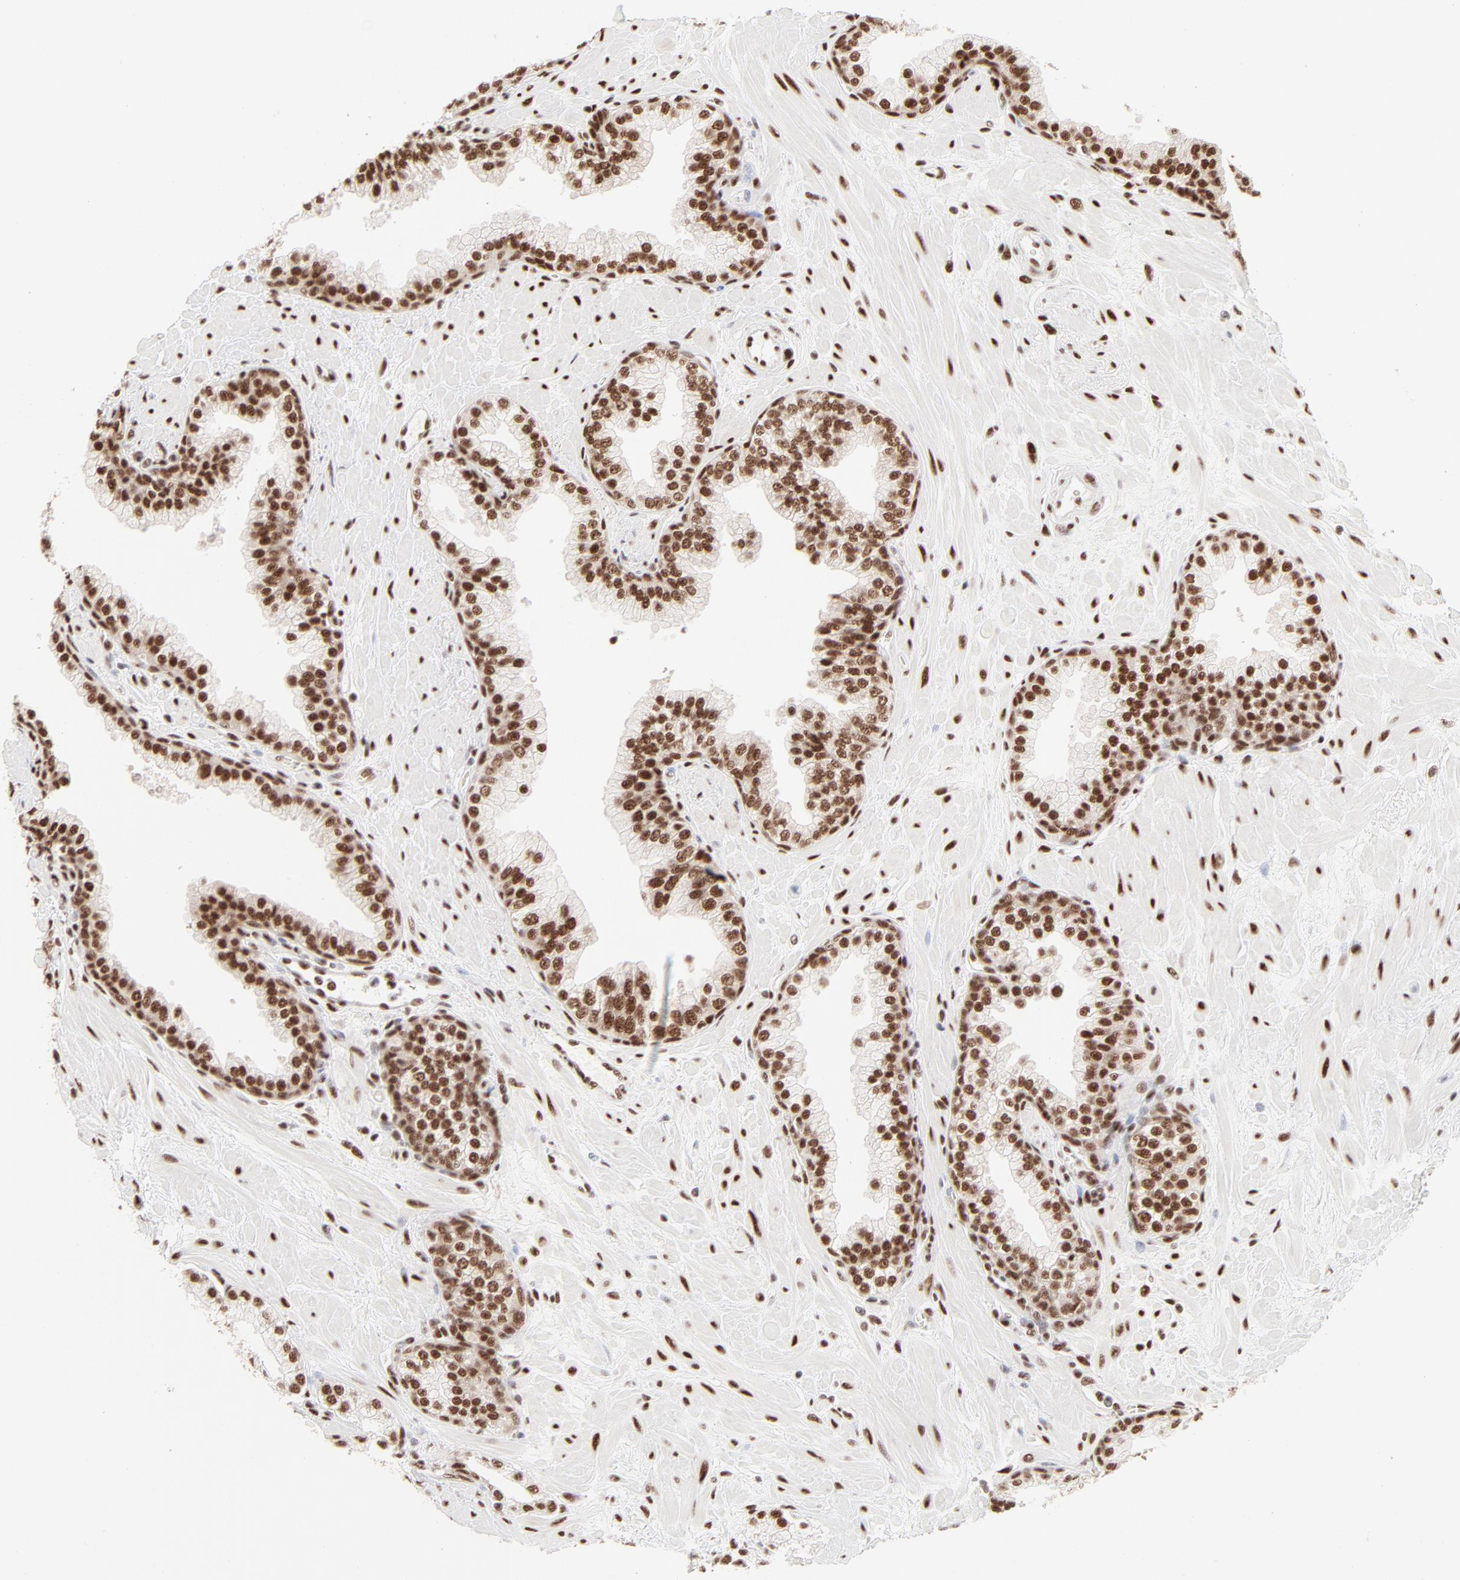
{"staining": {"intensity": "strong", "quantity": ">75%", "location": "nuclear"}, "tissue": "prostate", "cell_type": "Glandular cells", "image_type": "normal", "snomed": [{"axis": "morphology", "description": "Normal tissue, NOS"}, {"axis": "topography", "description": "Prostate"}], "caption": "Strong nuclear protein staining is present in approximately >75% of glandular cells in prostate. The staining was performed using DAB to visualize the protein expression in brown, while the nuclei were stained in blue with hematoxylin (Magnification: 20x).", "gene": "TARDBP", "patient": {"sex": "male", "age": 60}}